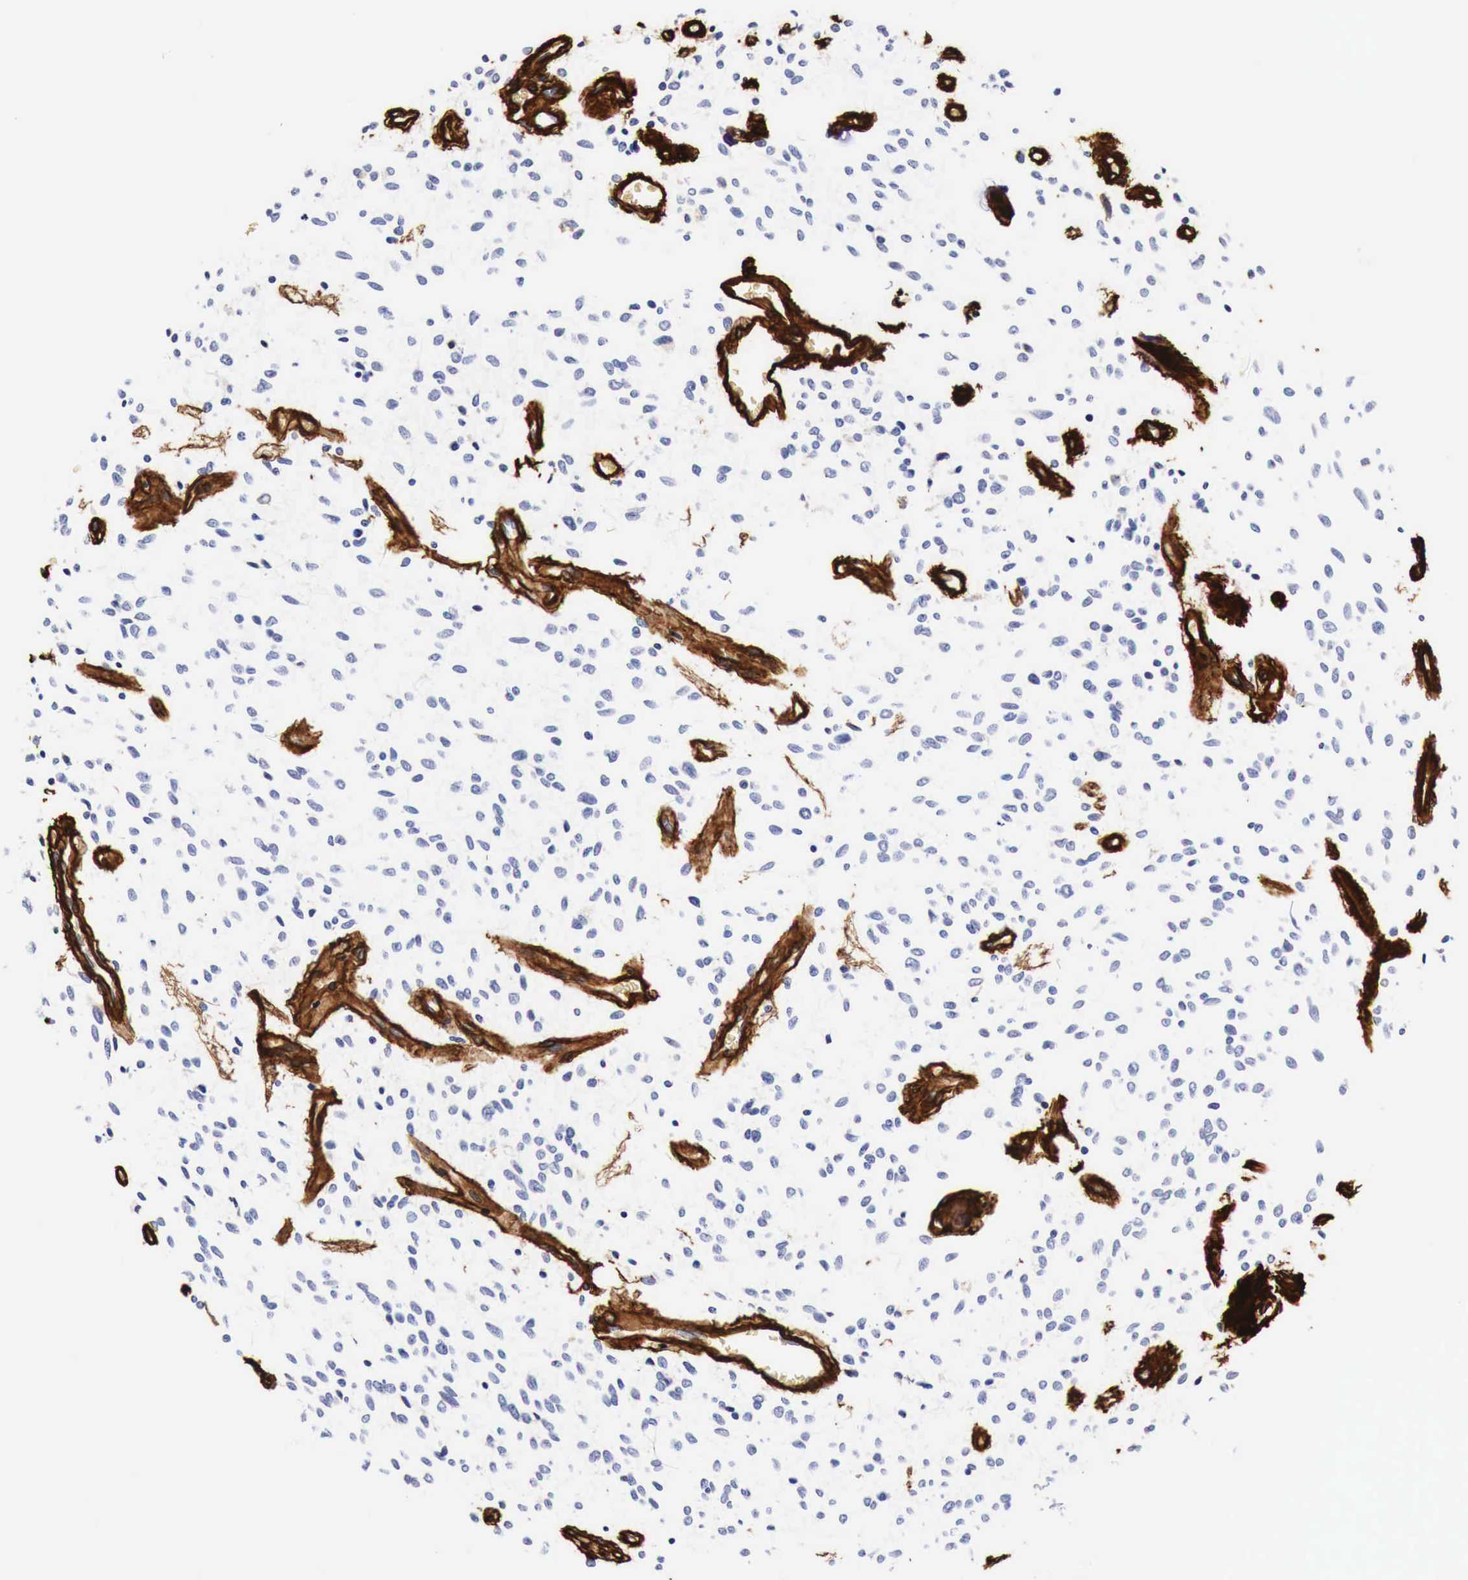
{"staining": {"intensity": "negative", "quantity": "none", "location": "none"}, "tissue": "glioma", "cell_type": "Tumor cells", "image_type": "cancer", "snomed": [{"axis": "morphology", "description": "Glioma, malignant, Low grade"}, {"axis": "topography", "description": "Brain"}], "caption": "Tumor cells show no significant protein positivity in malignant glioma (low-grade).", "gene": "LAMB2", "patient": {"sex": "female", "age": 15}}